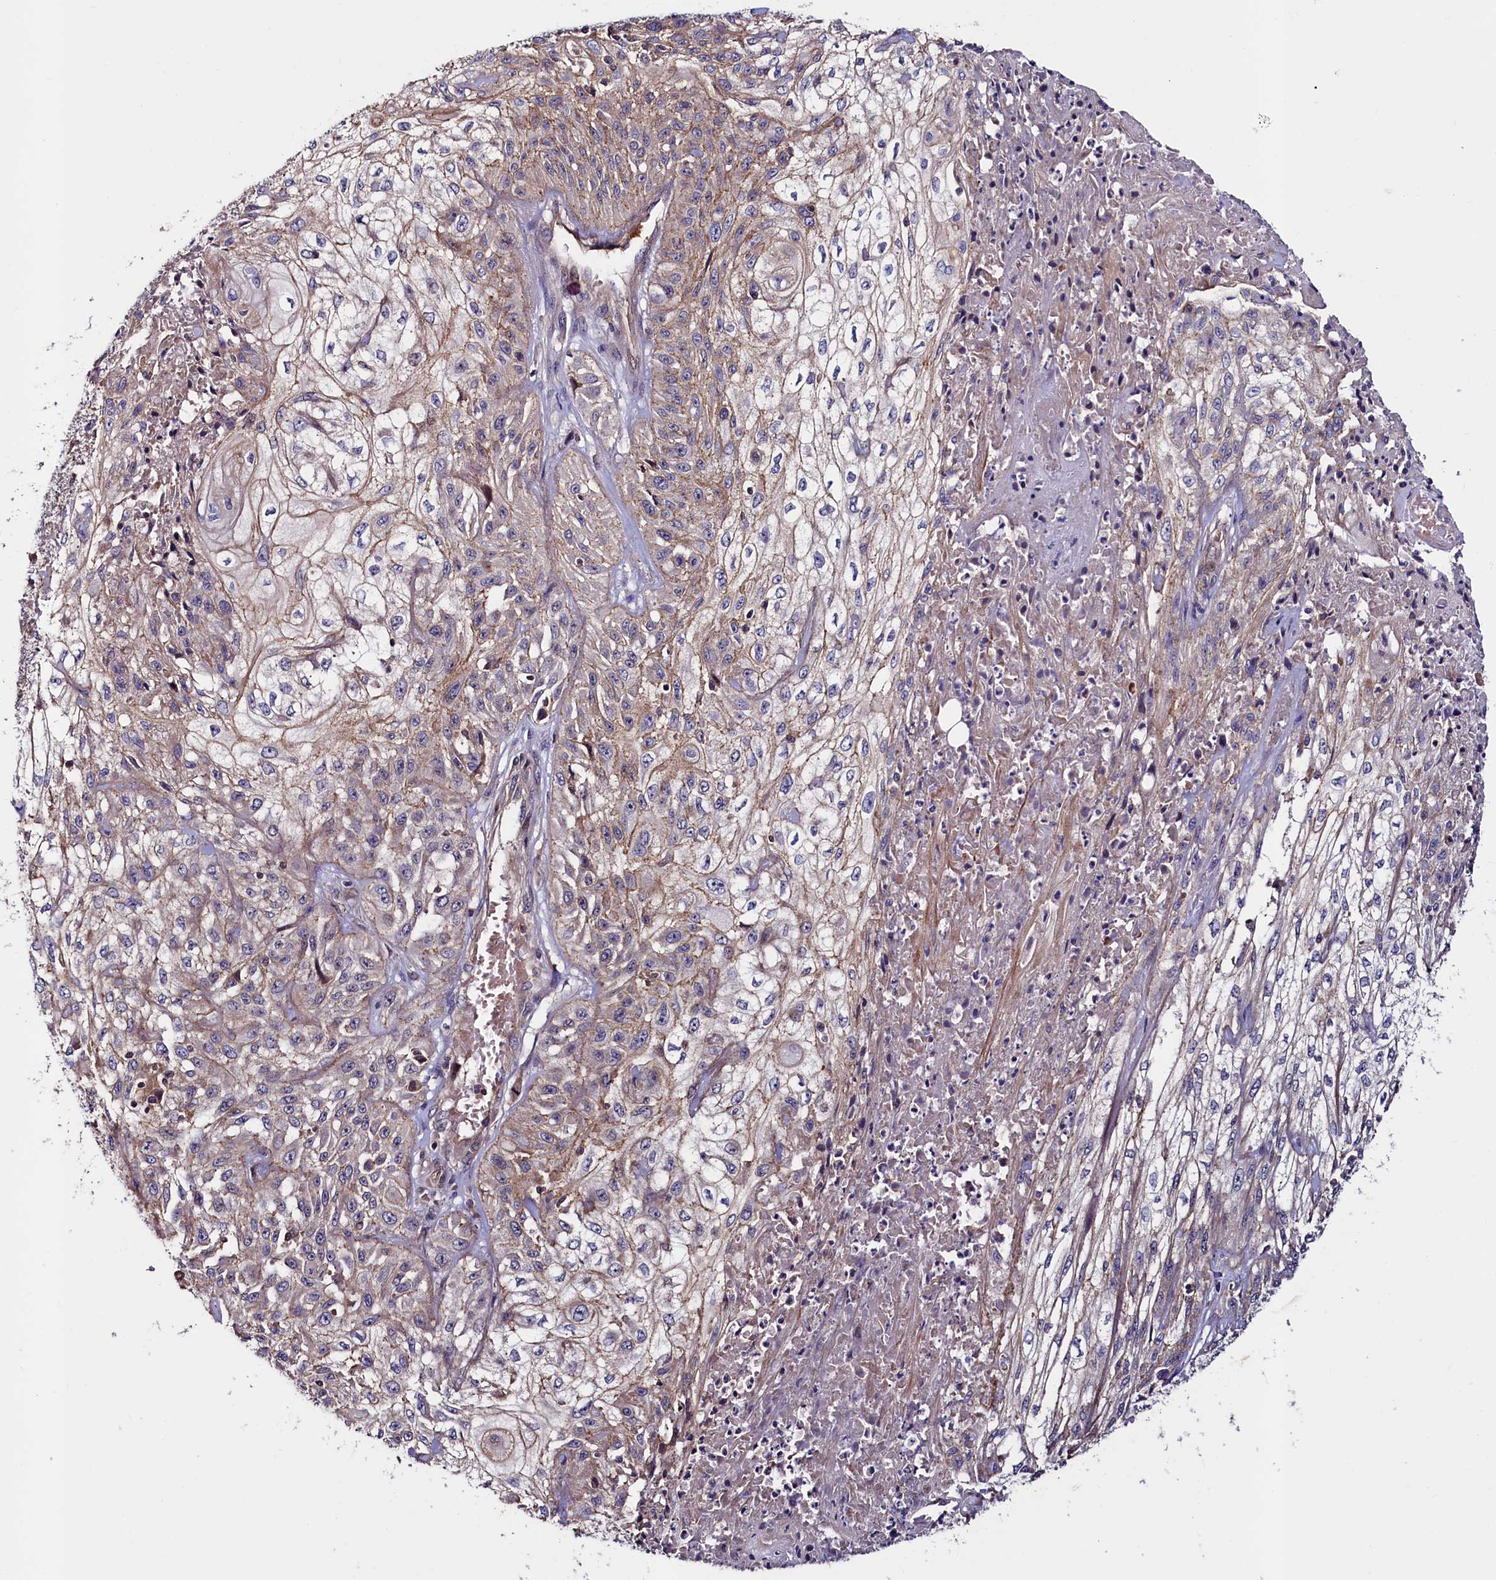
{"staining": {"intensity": "weak", "quantity": "25%-75%", "location": "cytoplasmic/membranous"}, "tissue": "skin cancer", "cell_type": "Tumor cells", "image_type": "cancer", "snomed": [{"axis": "morphology", "description": "Squamous cell carcinoma, NOS"}, {"axis": "morphology", "description": "Squamous cell carcinoma, metastatic, NOS"}, {"axis": "topography", "description": "Skin"}, {"axis": "topography", "description": "Lymph node"}], "caption": "The histopathology image reveals staining of skin cancer (metastatic squamous cell carcinoma), revealing weak cytoplasmic/membranous protein expression (brown color) within tumor cells. The protein is stained brown, and the nuclei are stained in blue (DAB IHC with brightfield microscopy, high magnification).", "gene": "DUOXA1", "patient": {"sex": "male", "age": 75}}